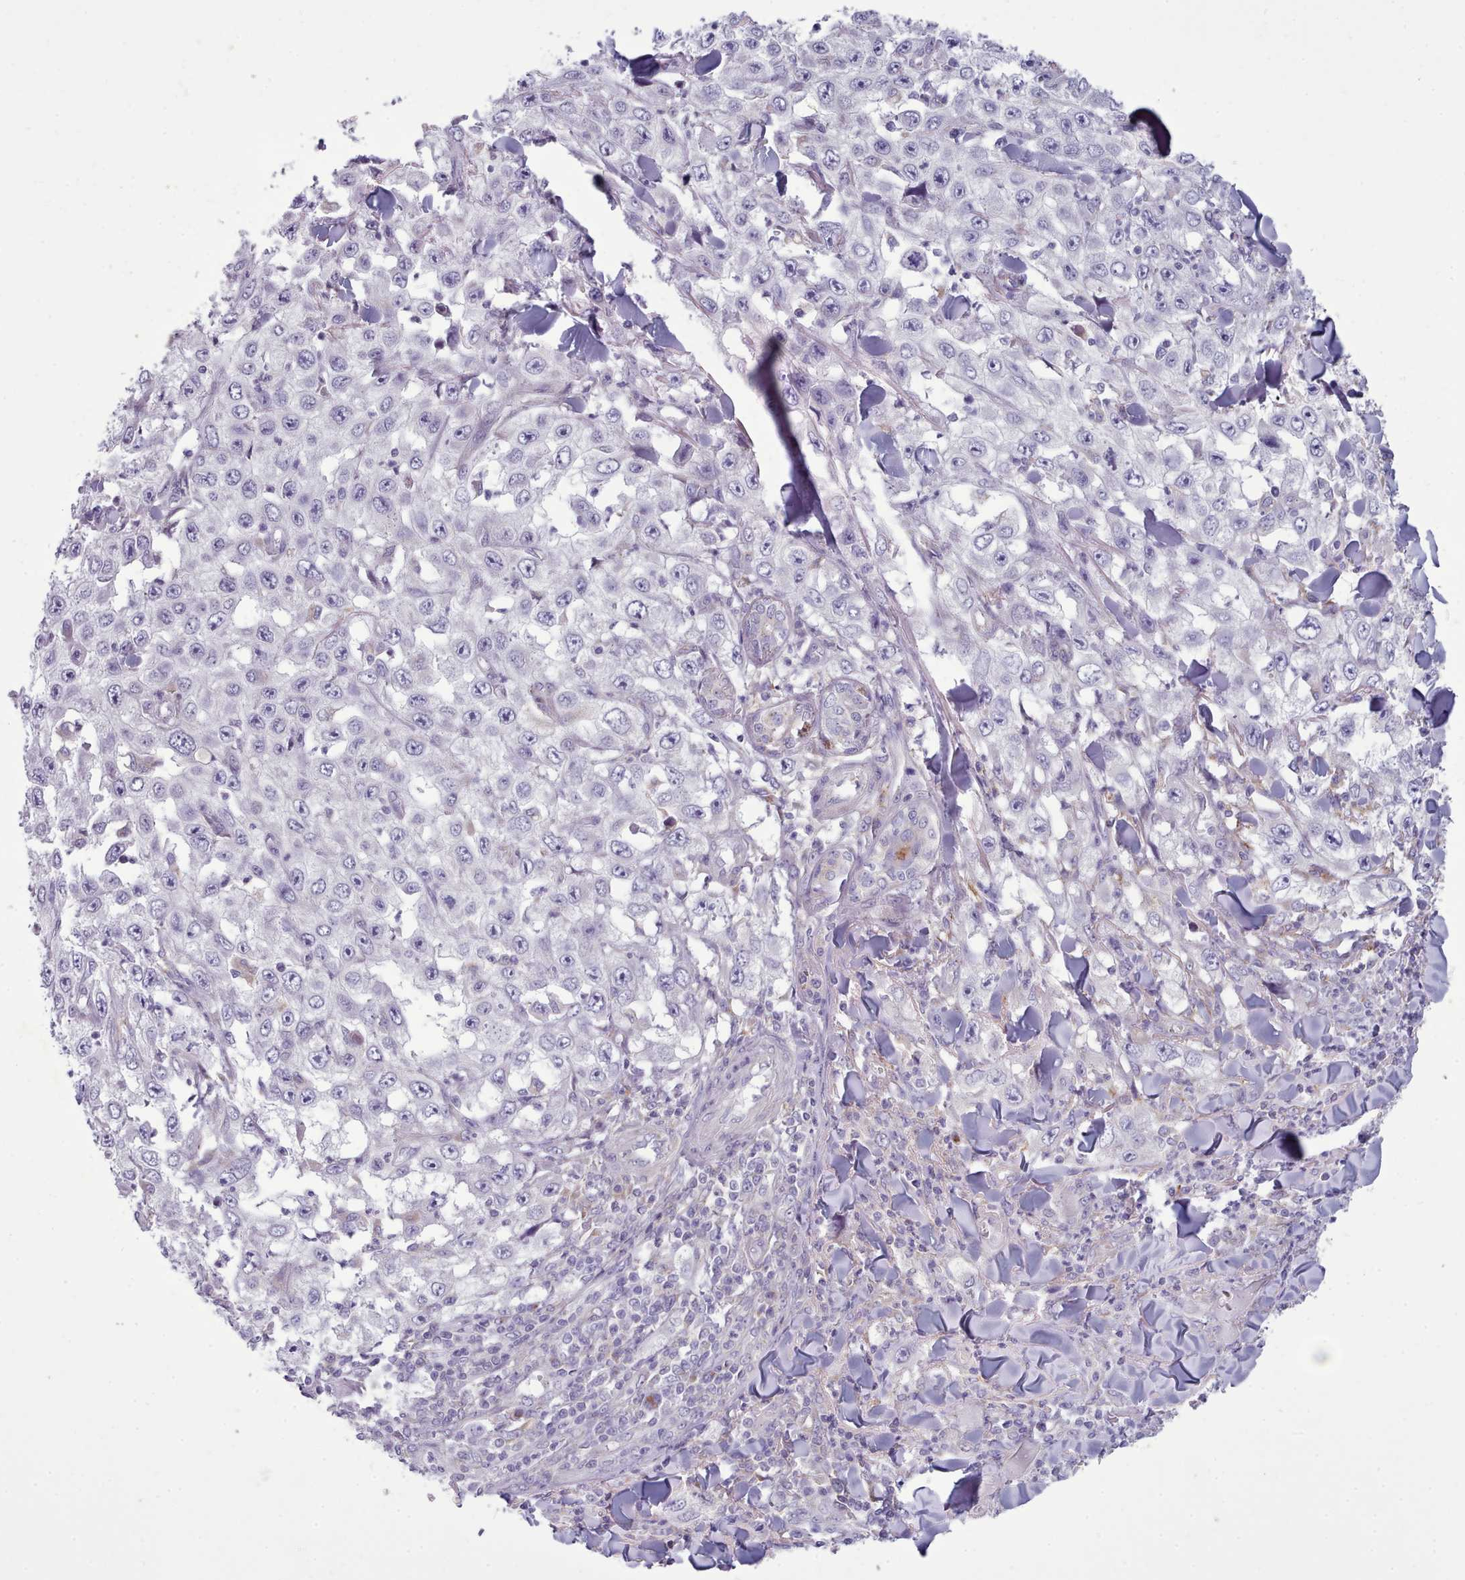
{"staining": {"intensity": "negative", "quantity": "none", "location": "none"}, "tissue": "skin cancer", "cell_type": "Tumor cells", "image_type": "cancer", "snomed": [{"axis": "morphology", "description": "Squamous cell carcinoma, NOS"}, {"axis": "topography", "description": "Skin"}], "caption": "The immunohistochemistry micrograph has no significant expression in tumor cells of squamous cell carcinoma (skin) tissue. (DAB IHC visualized using brightfield microscopy, high magnification).", "gene": "MYRFL", "patient": {"sex": "male", "age": 82}}